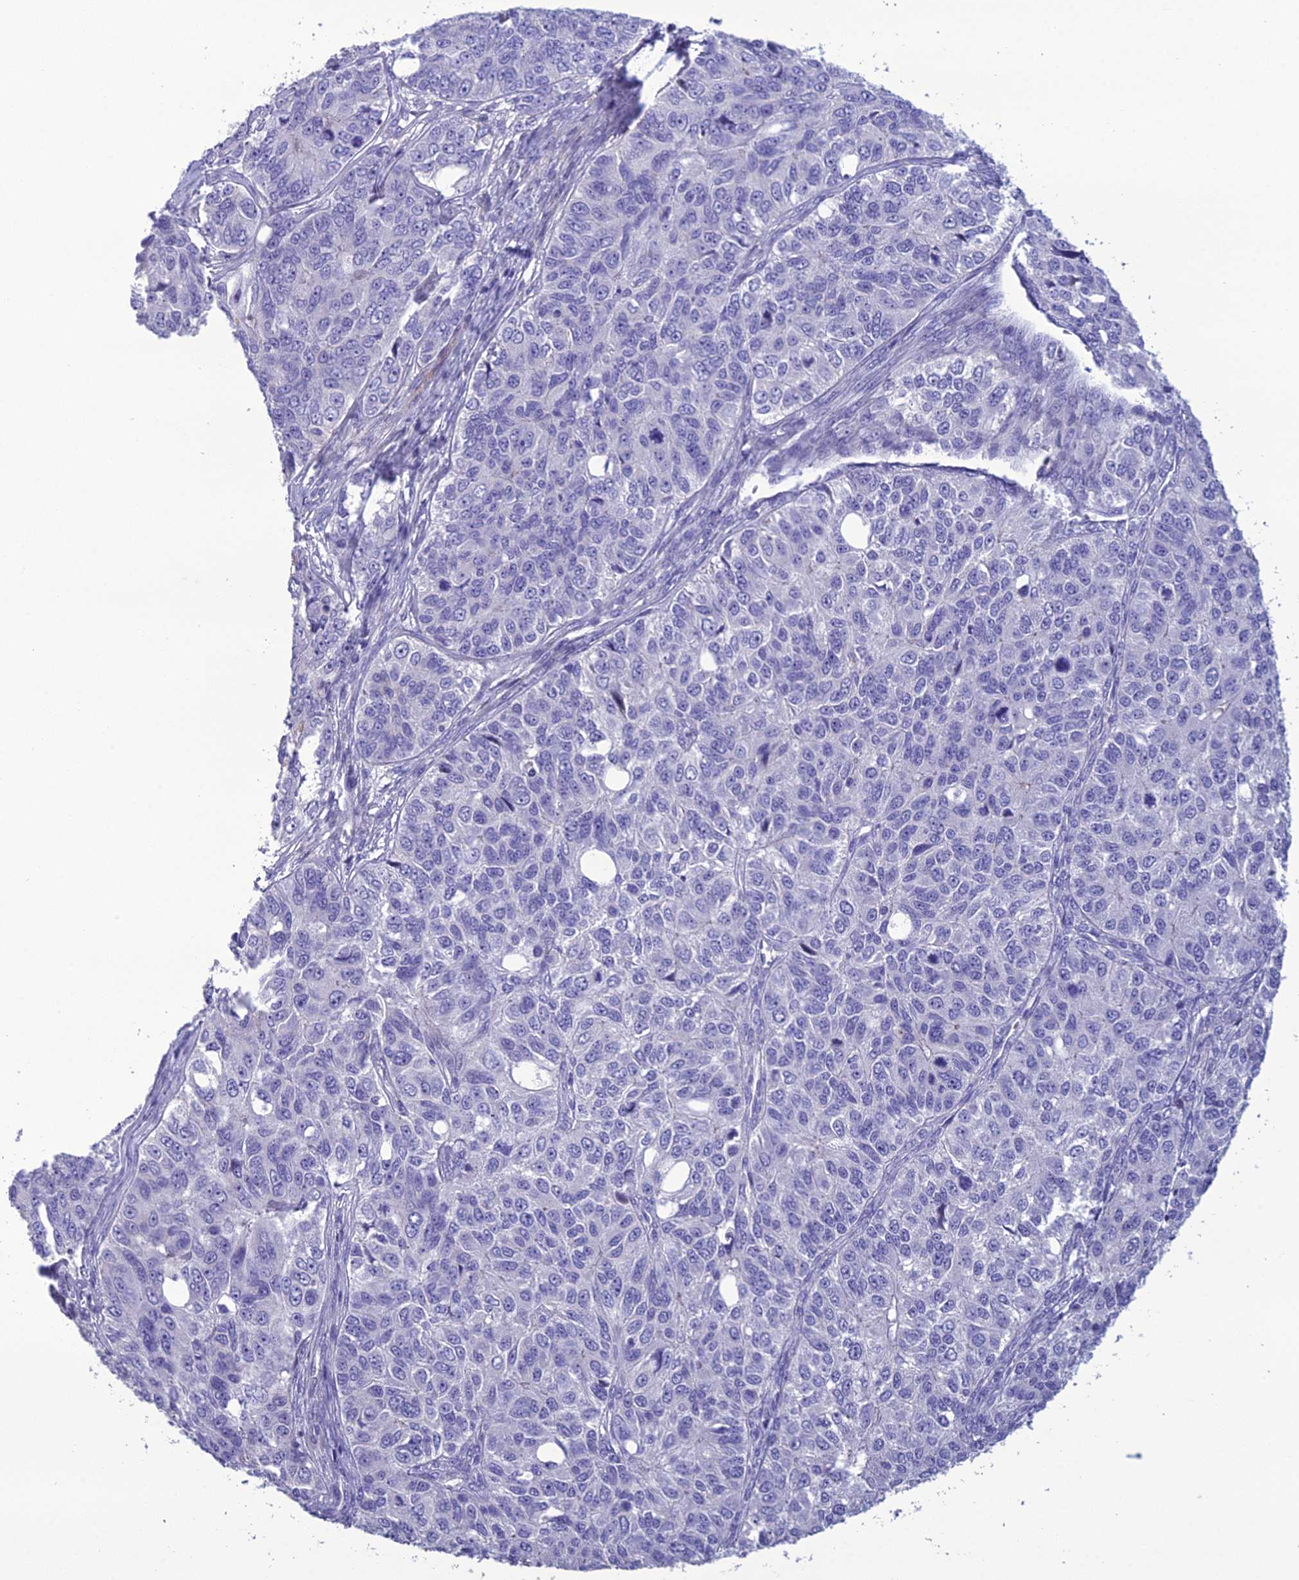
{"staining": {"intensity": "negative", "quantity": "none", "location": "none"}, "tissue": "ovarian cancer", "cell_type": "Tumor cells", "image_type": "cancer", "snomed": [{"axis": "morphology", "description": "Carcinoma, endometroid"}, {"axis": "topography", "description": "Ovary"}], "caption": "This is a image of immunohistochemistry (IHC) staining of ovarian endometroid carcinoma, which shows no positivity in tumor cells.", "gene": "OR56B1", "patient": {"sex": "female", "age": 51}}